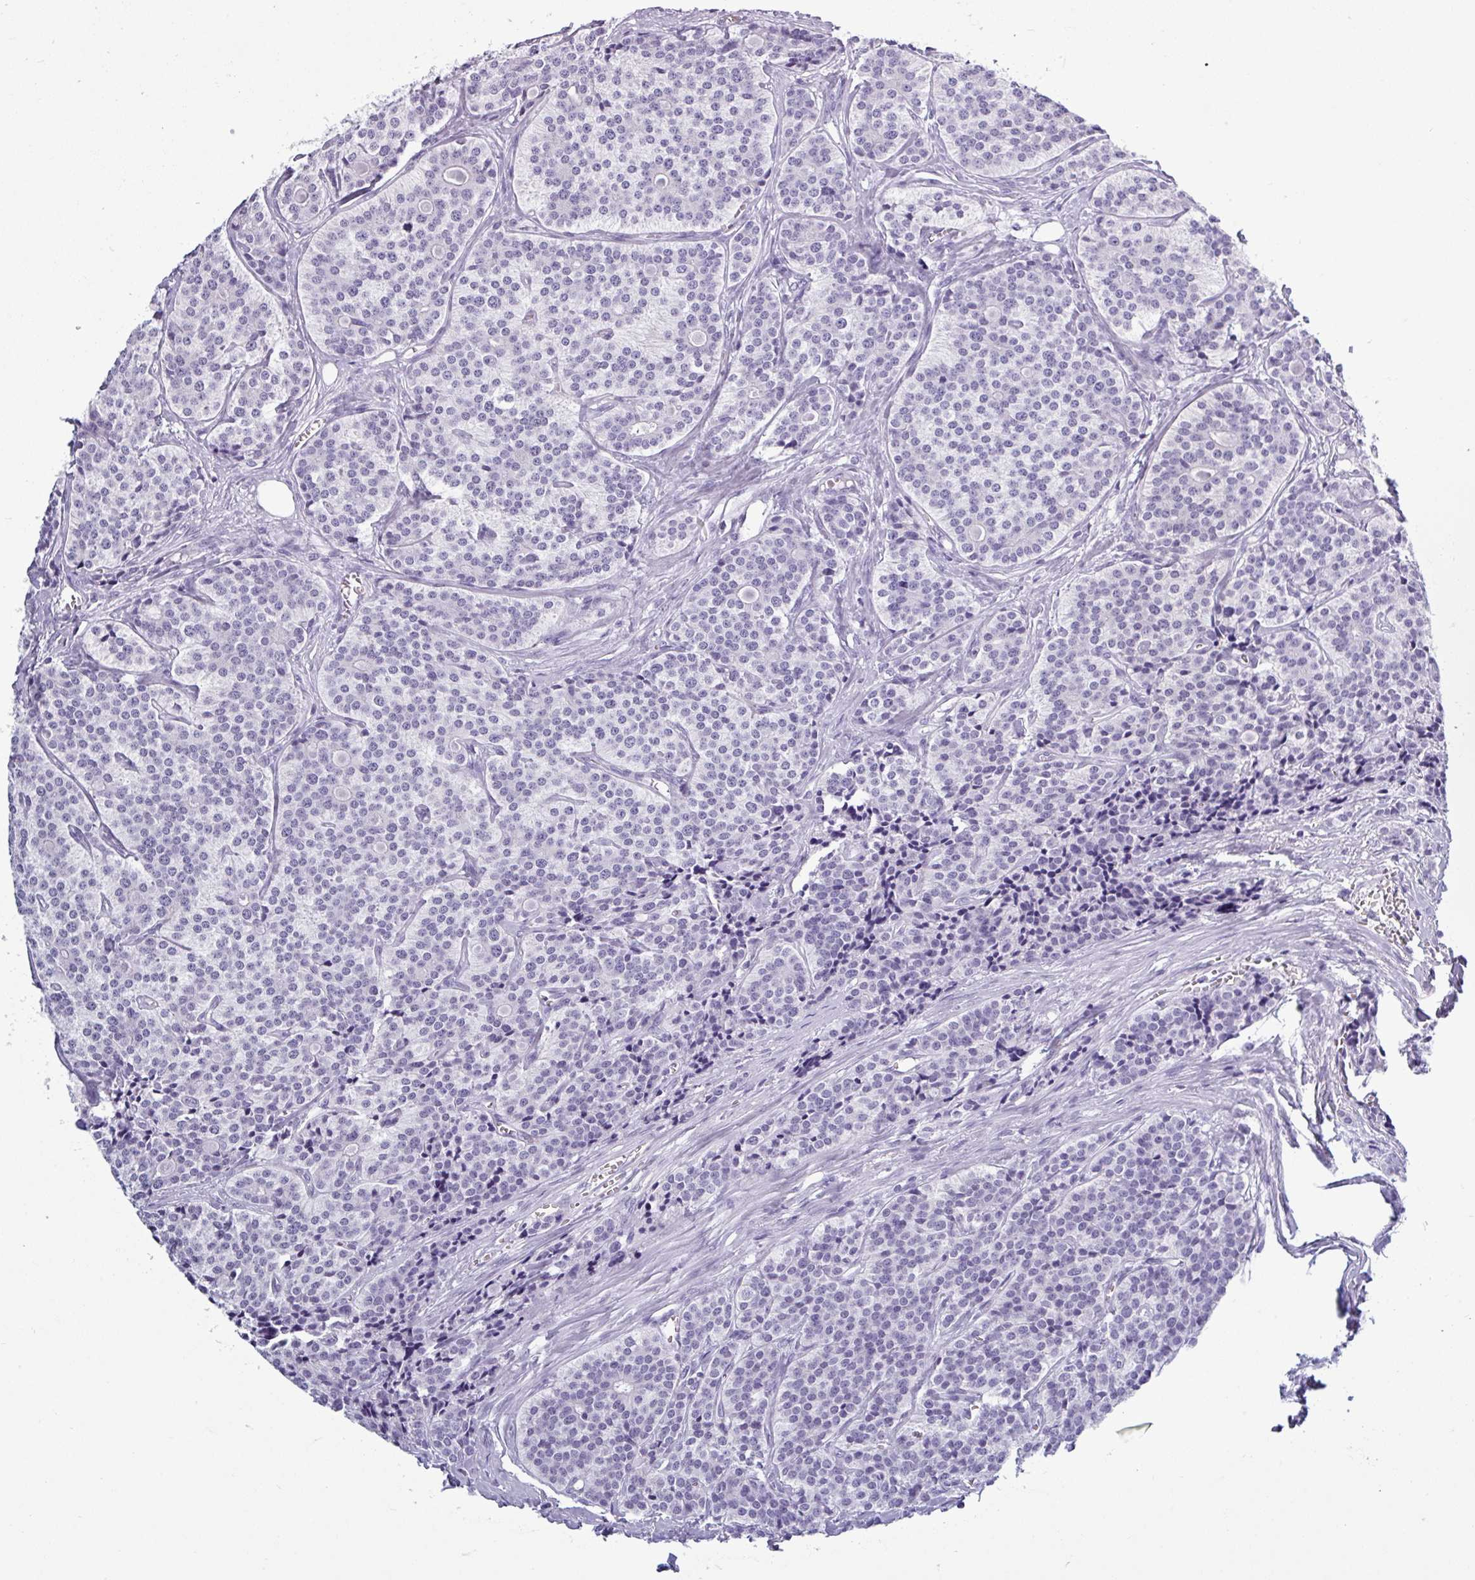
{"staining": {"intensity": "negative", "quantity": "none", "location": "none"}, "tissue": "carcinoid", "cell_type": "Tumor cells", "image_type": "cancer", "snomed": [{"axis": "morphology", "description": "Carcinoid, malignant, NOS"}, {"axis": "topography", "description": "Small intestine"}], "caption": "Tumor cells show no significant protein staining in carcinoid.", "gene": "SRGAP1", "patient": {"sex": "male", "age": 63}}